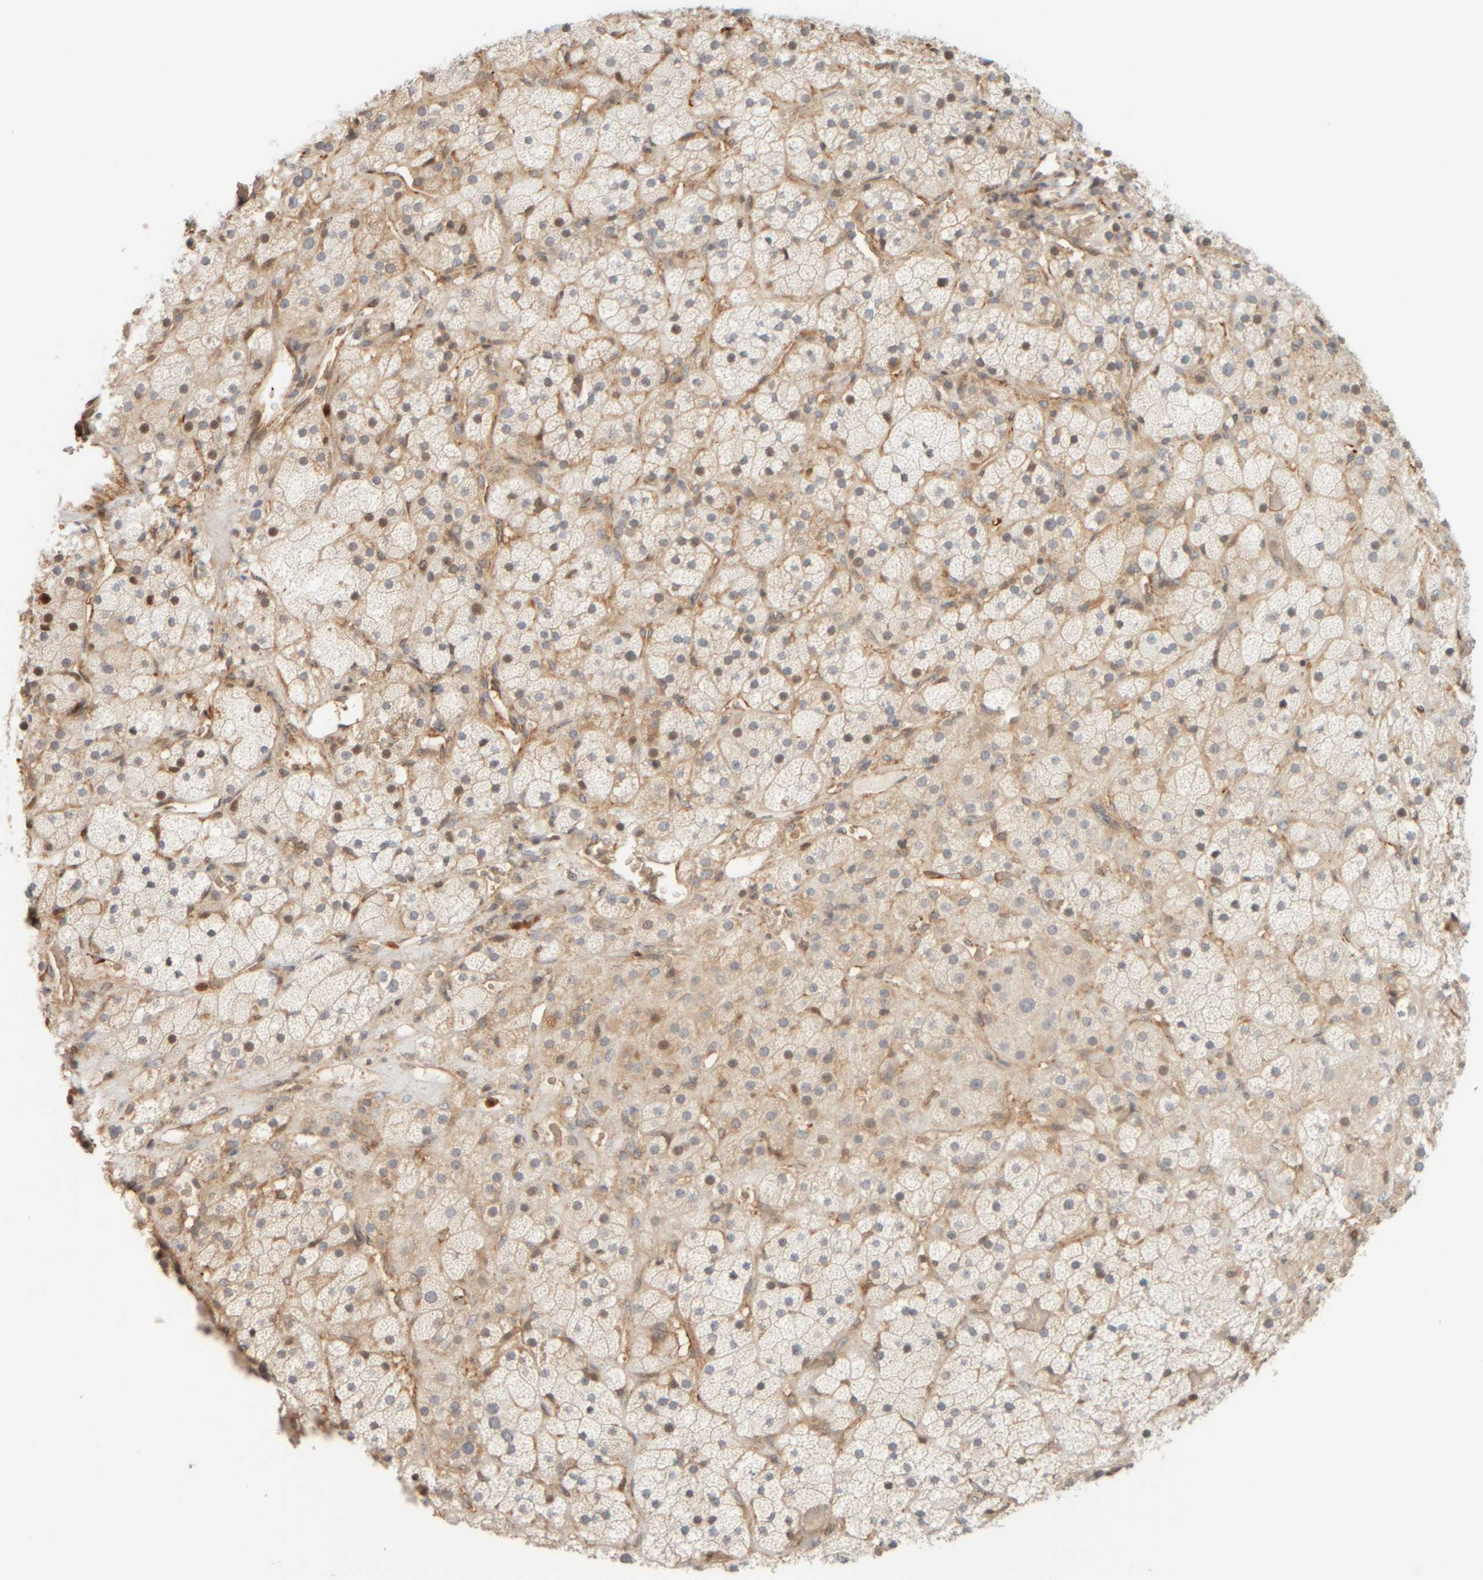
{"staining": {"intensity": "weak", "quantity": ">75%", "location": "cytoplasmic/membranous,nuclear"}, "tissue": "adrenal gland", "cell_type": "Glandular cells", "image_type": "normal", "snomed": [{"axis": "morphology", "description": "Normal tissue, NOS"}, {"axis": "topography", "description": "Adrenal gland"}], "caption": "Immunohistochemistry (IHC) of unremarkable human adrenal gland reveals low levels of weak cytoplasmic/membranous,nuclear positivity in approximately >75% of glandular cells. (DAB (3,3'-diaminobenzidine) IHC with brightfield microscopy, high magnification).", "gene": "AARSD1", "patient": {"sex": "male", "age": 57}}